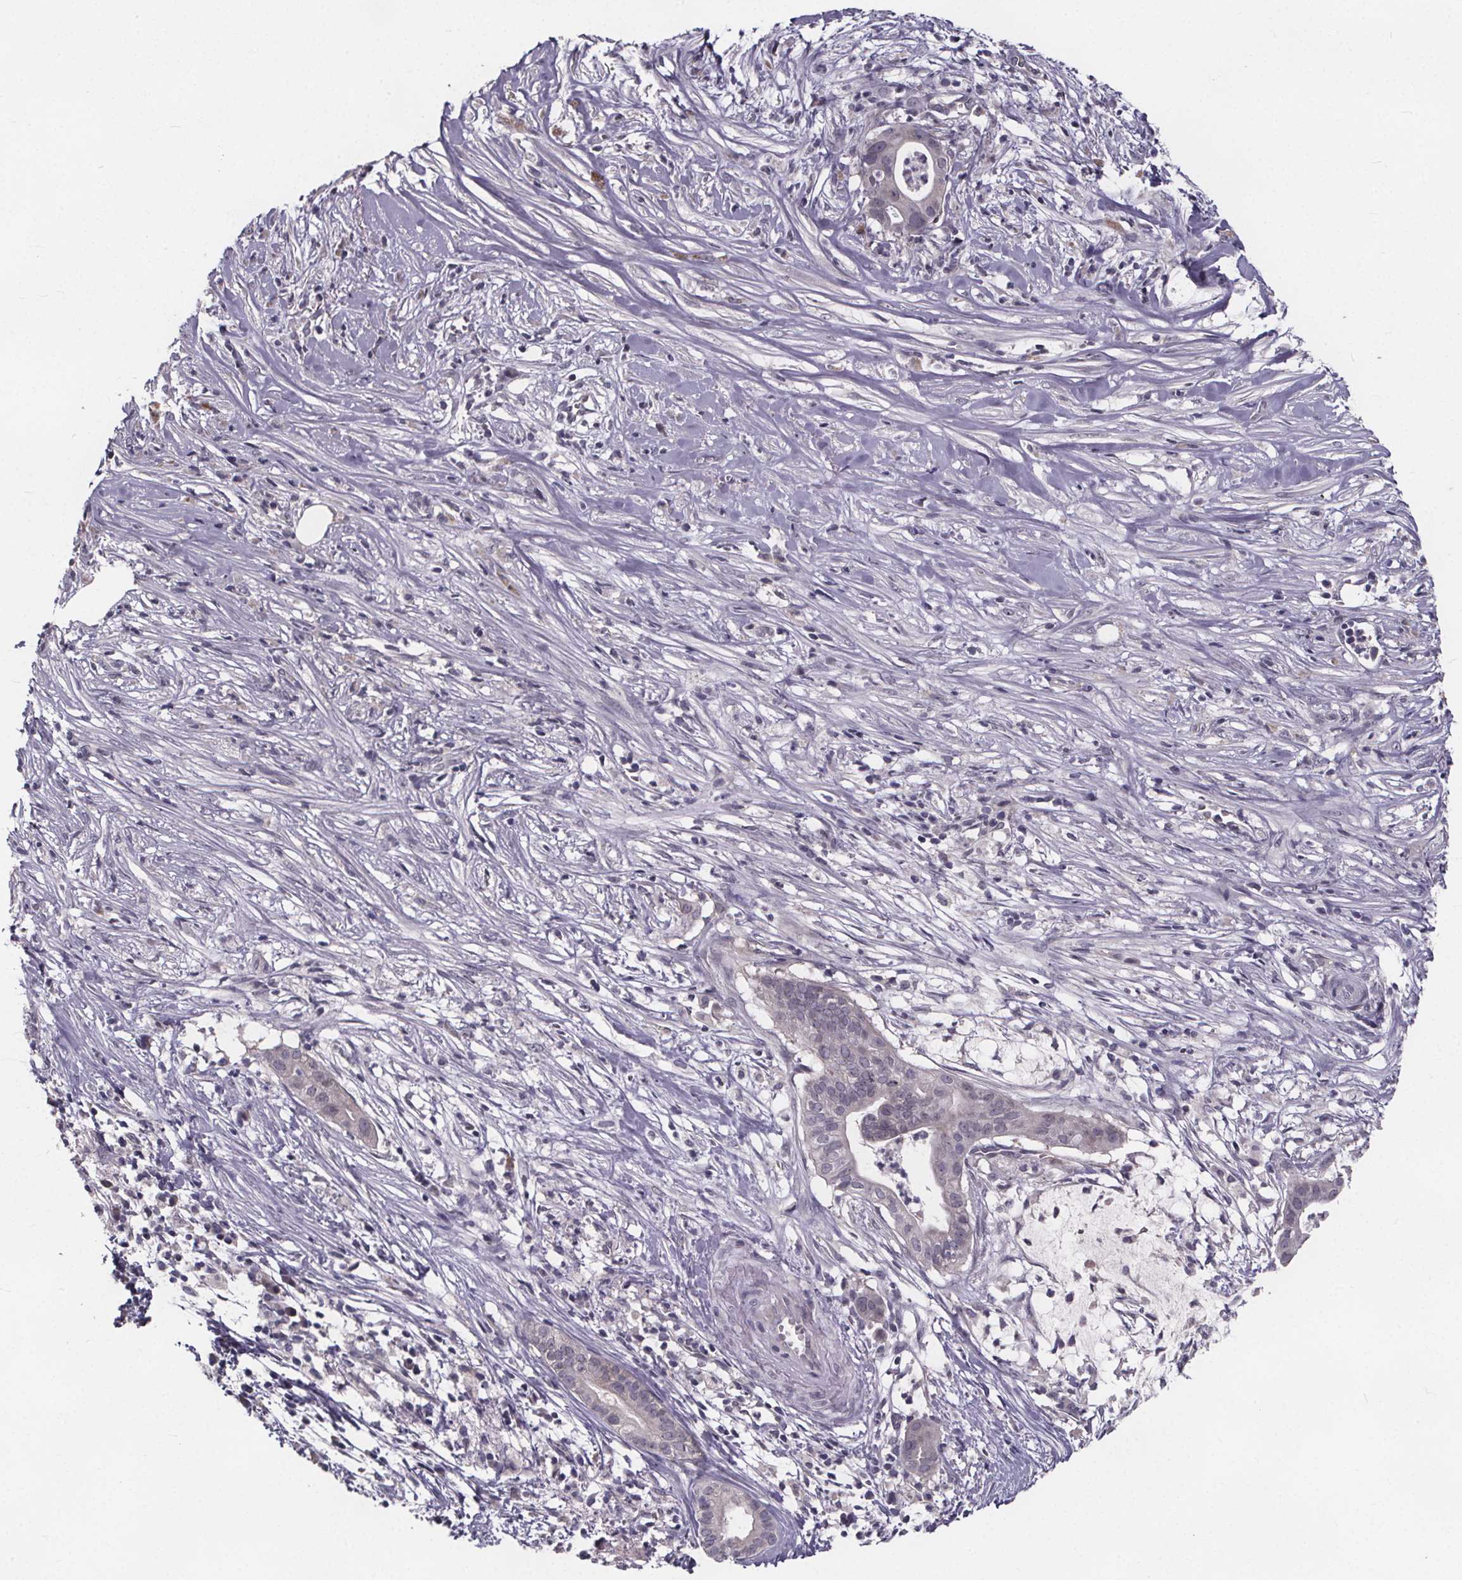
{"staining": {"intensity": "negative", "quantity": "none", "location": "none"}, "tissue": "pancreatic cancer", "cell_type": "Tumor cells", "image_type": "cancer", "snomed": [{"axis": "morphology", "description": "Adenocarcinoma, NOS"}, {"axis": "topography", "description": "Pancreas"}], "caption": "Protein analysis of adenocarcinoma (pancreatic) shows no significant staining in tumor cells.", "gene": "FAM181B", "patient": {"sex": "male", "age": 61}}